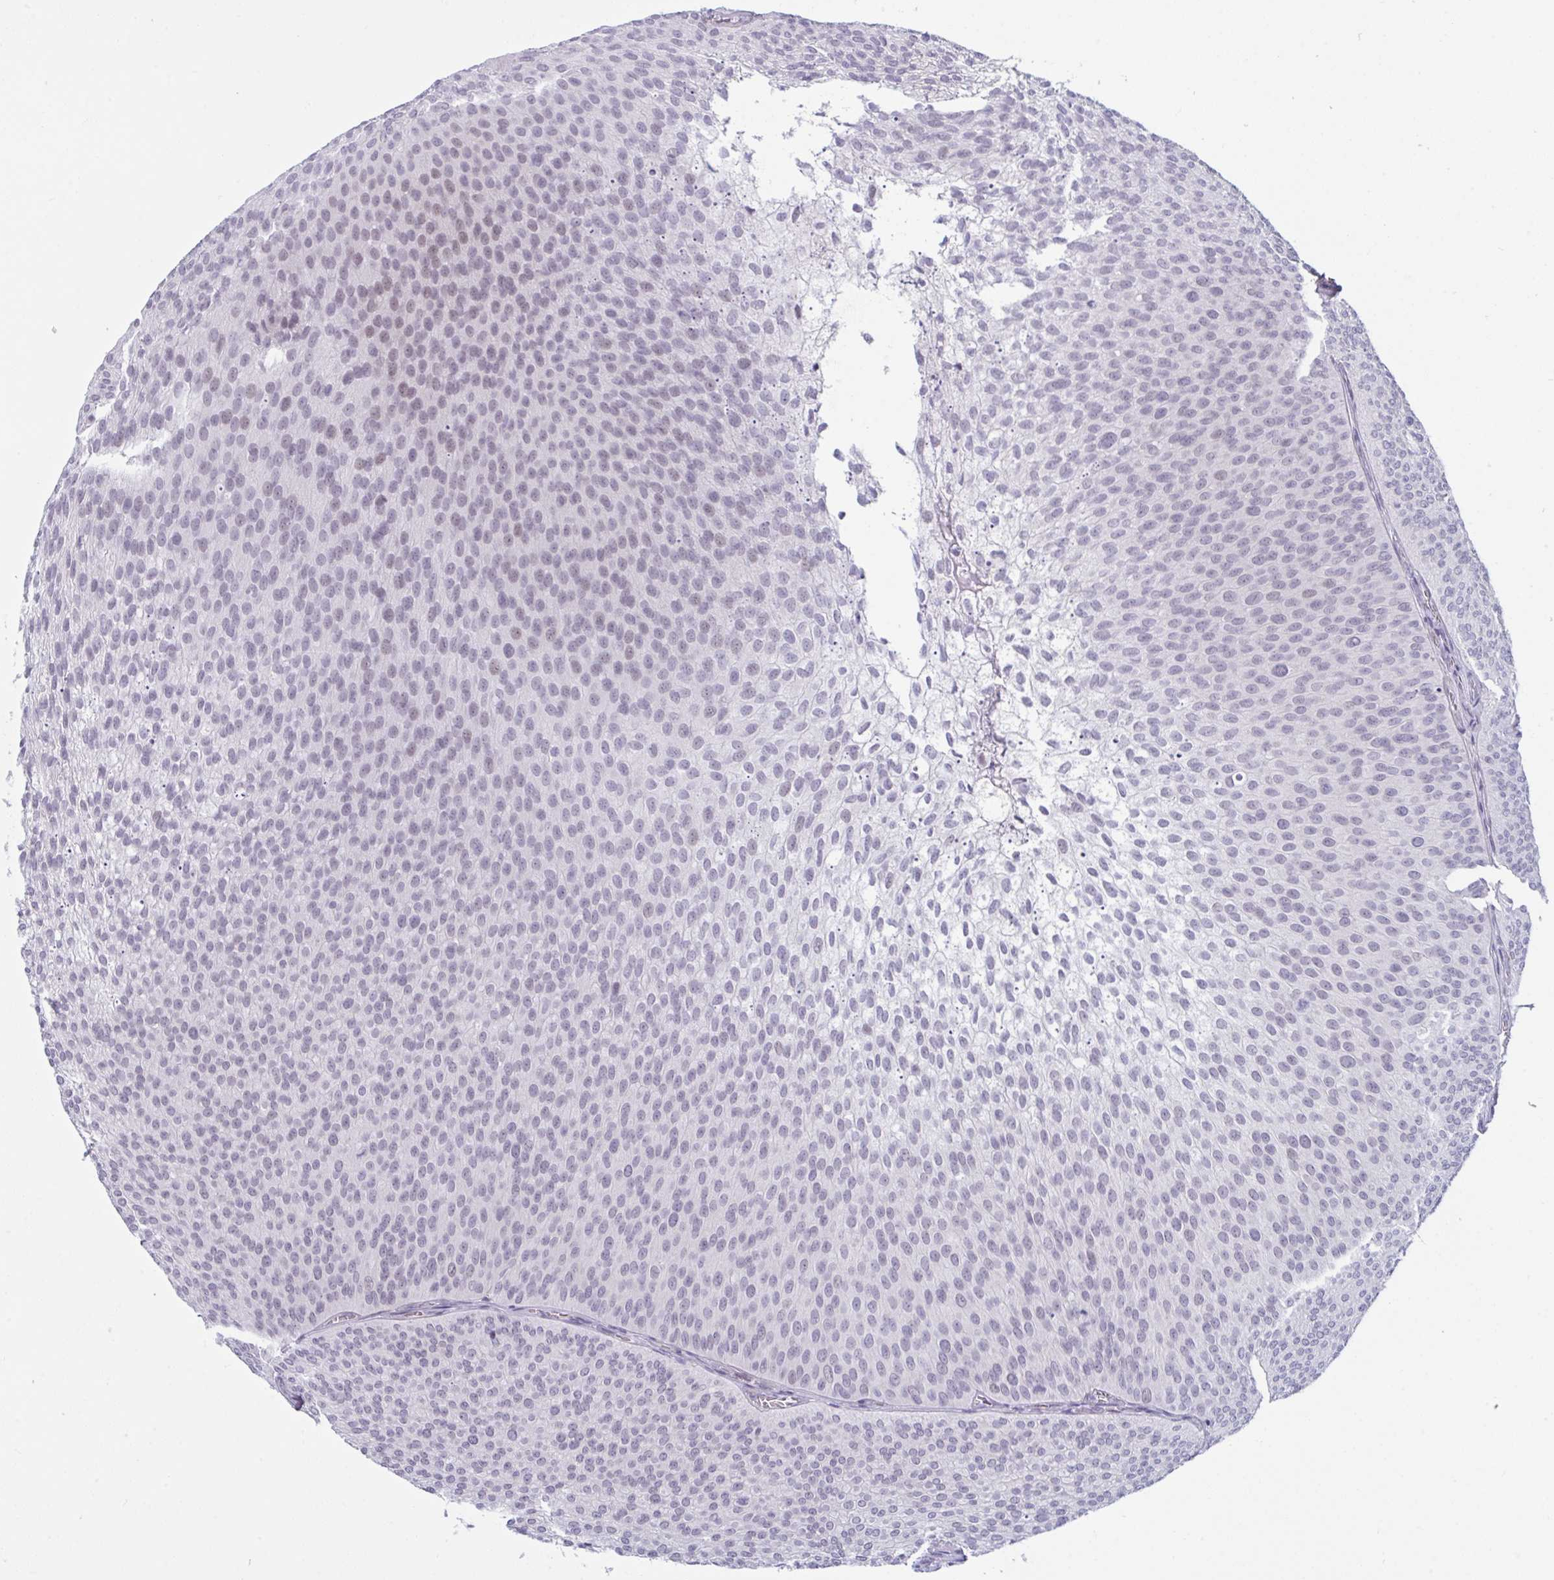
{"staining": {"intensity": "negative", "quantity": "none", "location": "none"}, "tissue": "urothelial cancer", "cell_type": "Tumor cells", "image_type": "cancer", "snomed": [{"axis": "morphology", "description": "Urothelial carcinoma, Low grade"}, {"axis": "topography", "description": "Urinary bladder"}], "caption": "Immunohistochemistry (IHC) micrograph of neoplastic tissue: human urothelial cancer stained with DAB exhibits no significant protein staining in tumor cells.", "gene": "TCEAL8", "patient": {"sex": "male", "age": 91}}